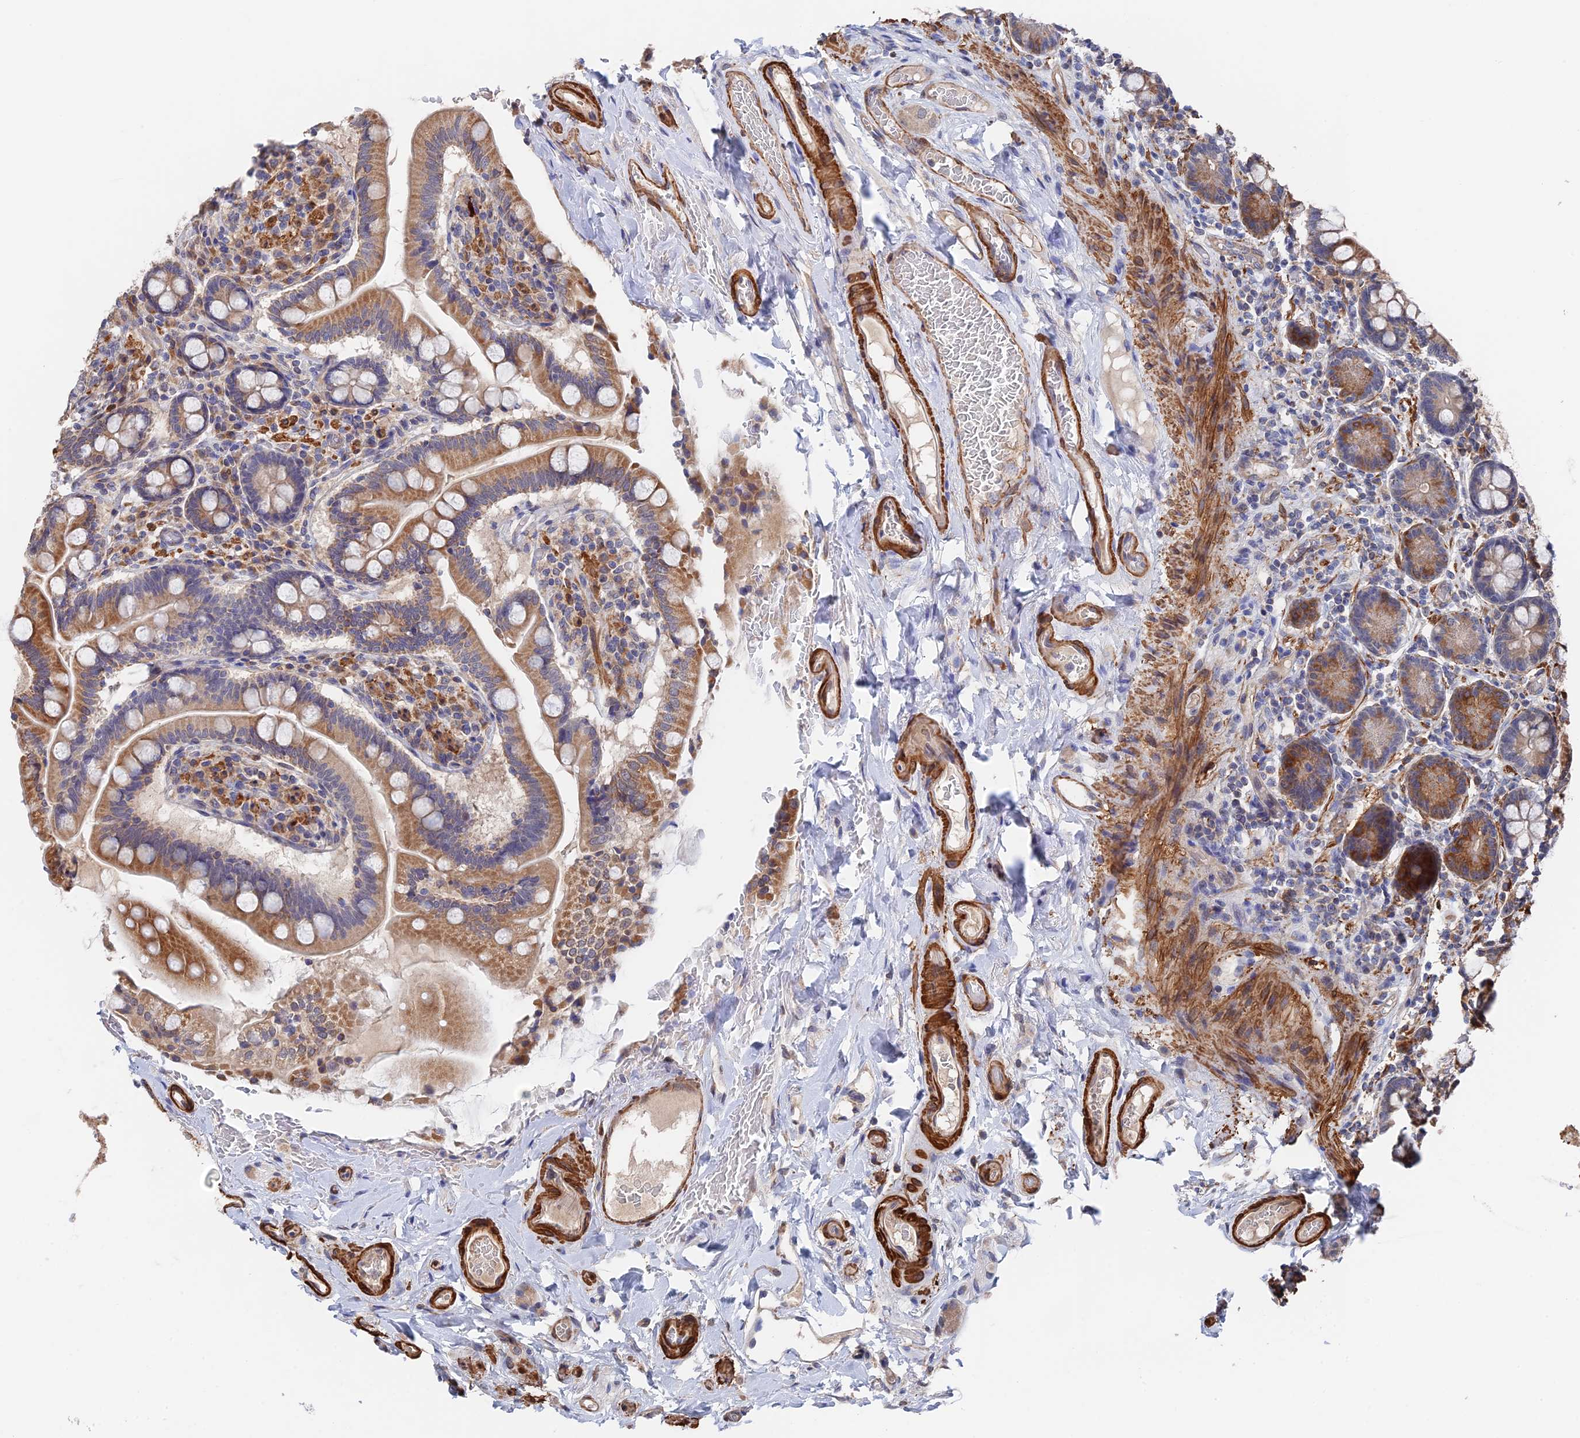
{"staining": {"intensity": "moderate", "quantity": ">75%", "location": "cytoplasmic/membranous"}, "tissue": "small intestine", "cell_type": "Glandular cells", "image_type": "normal", "snomed": [{"axis": "morphology", "description": "Normal tissue, NOS"}, {"axis": "topography", "description": "Small intestine"}], "caption": "Glandular cells show medium levels of moderate cytoplasmic/membranous expression in about >75% of cells in normal human small intestine. Using DAB (3,3'-diaminobenzidine) (brown) and hematoxylin (blue) stains, captured at high magnification using brightfield microscopy.", "gene": "ZNF320", "patient": {"sex": "female", "age": 64}}